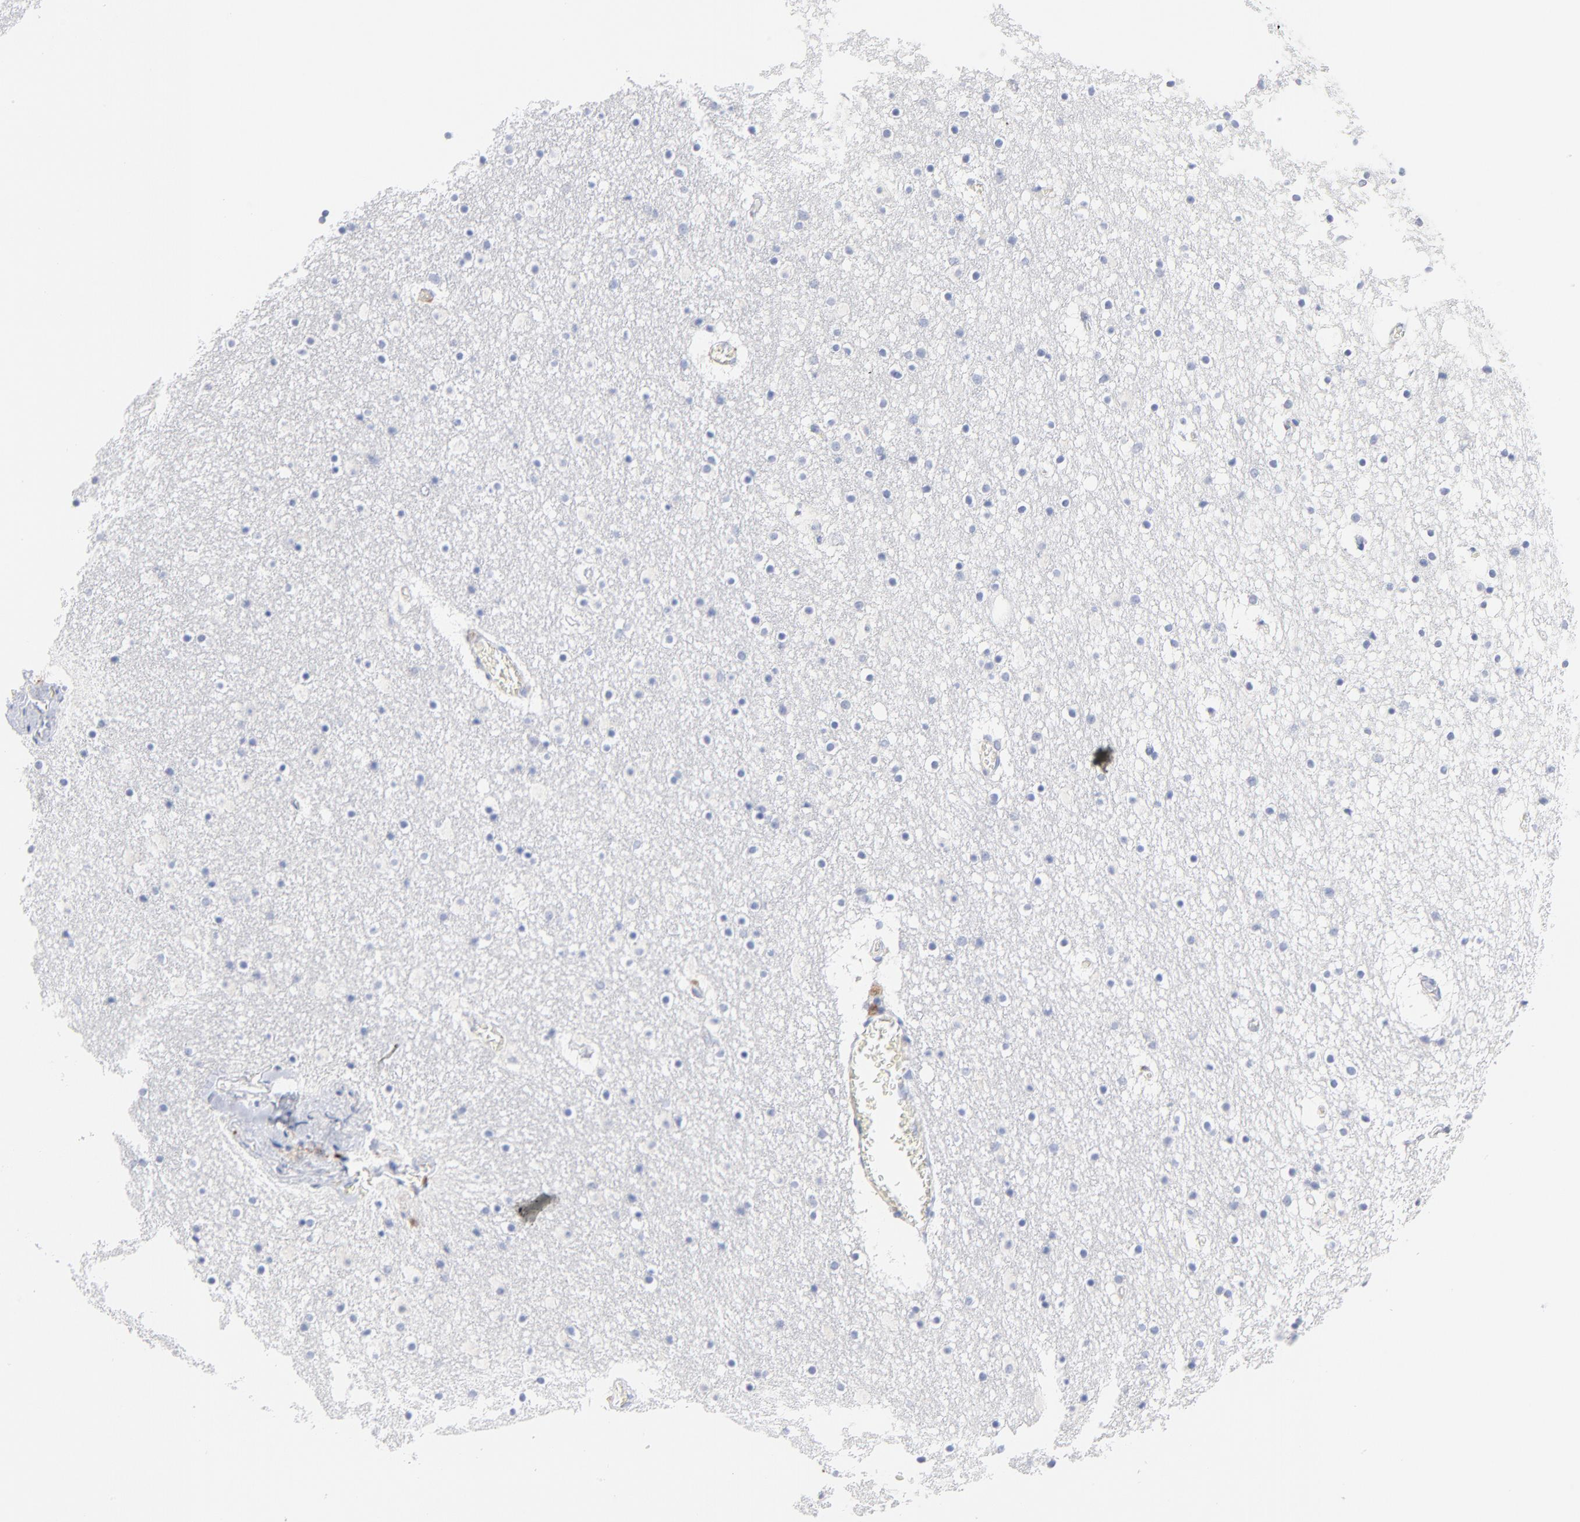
{"staining": {"intensity": "negative", "quantity": "none", "location": "none"}, "tissue": "caudate", "cell_type": "Glial cells", "image_type": "normal", "snomed": [{"axis": "morphology", "description": "Normal tissue, NOS"}, {"axis": "topography", "description": "Lateral ventricle wall"}], "caption": "Caudate stained for a protein using IHC demonstrates no staining glial cells.", "gene": "IFIT2", "patient": {"sex": "male", "age": 45}}